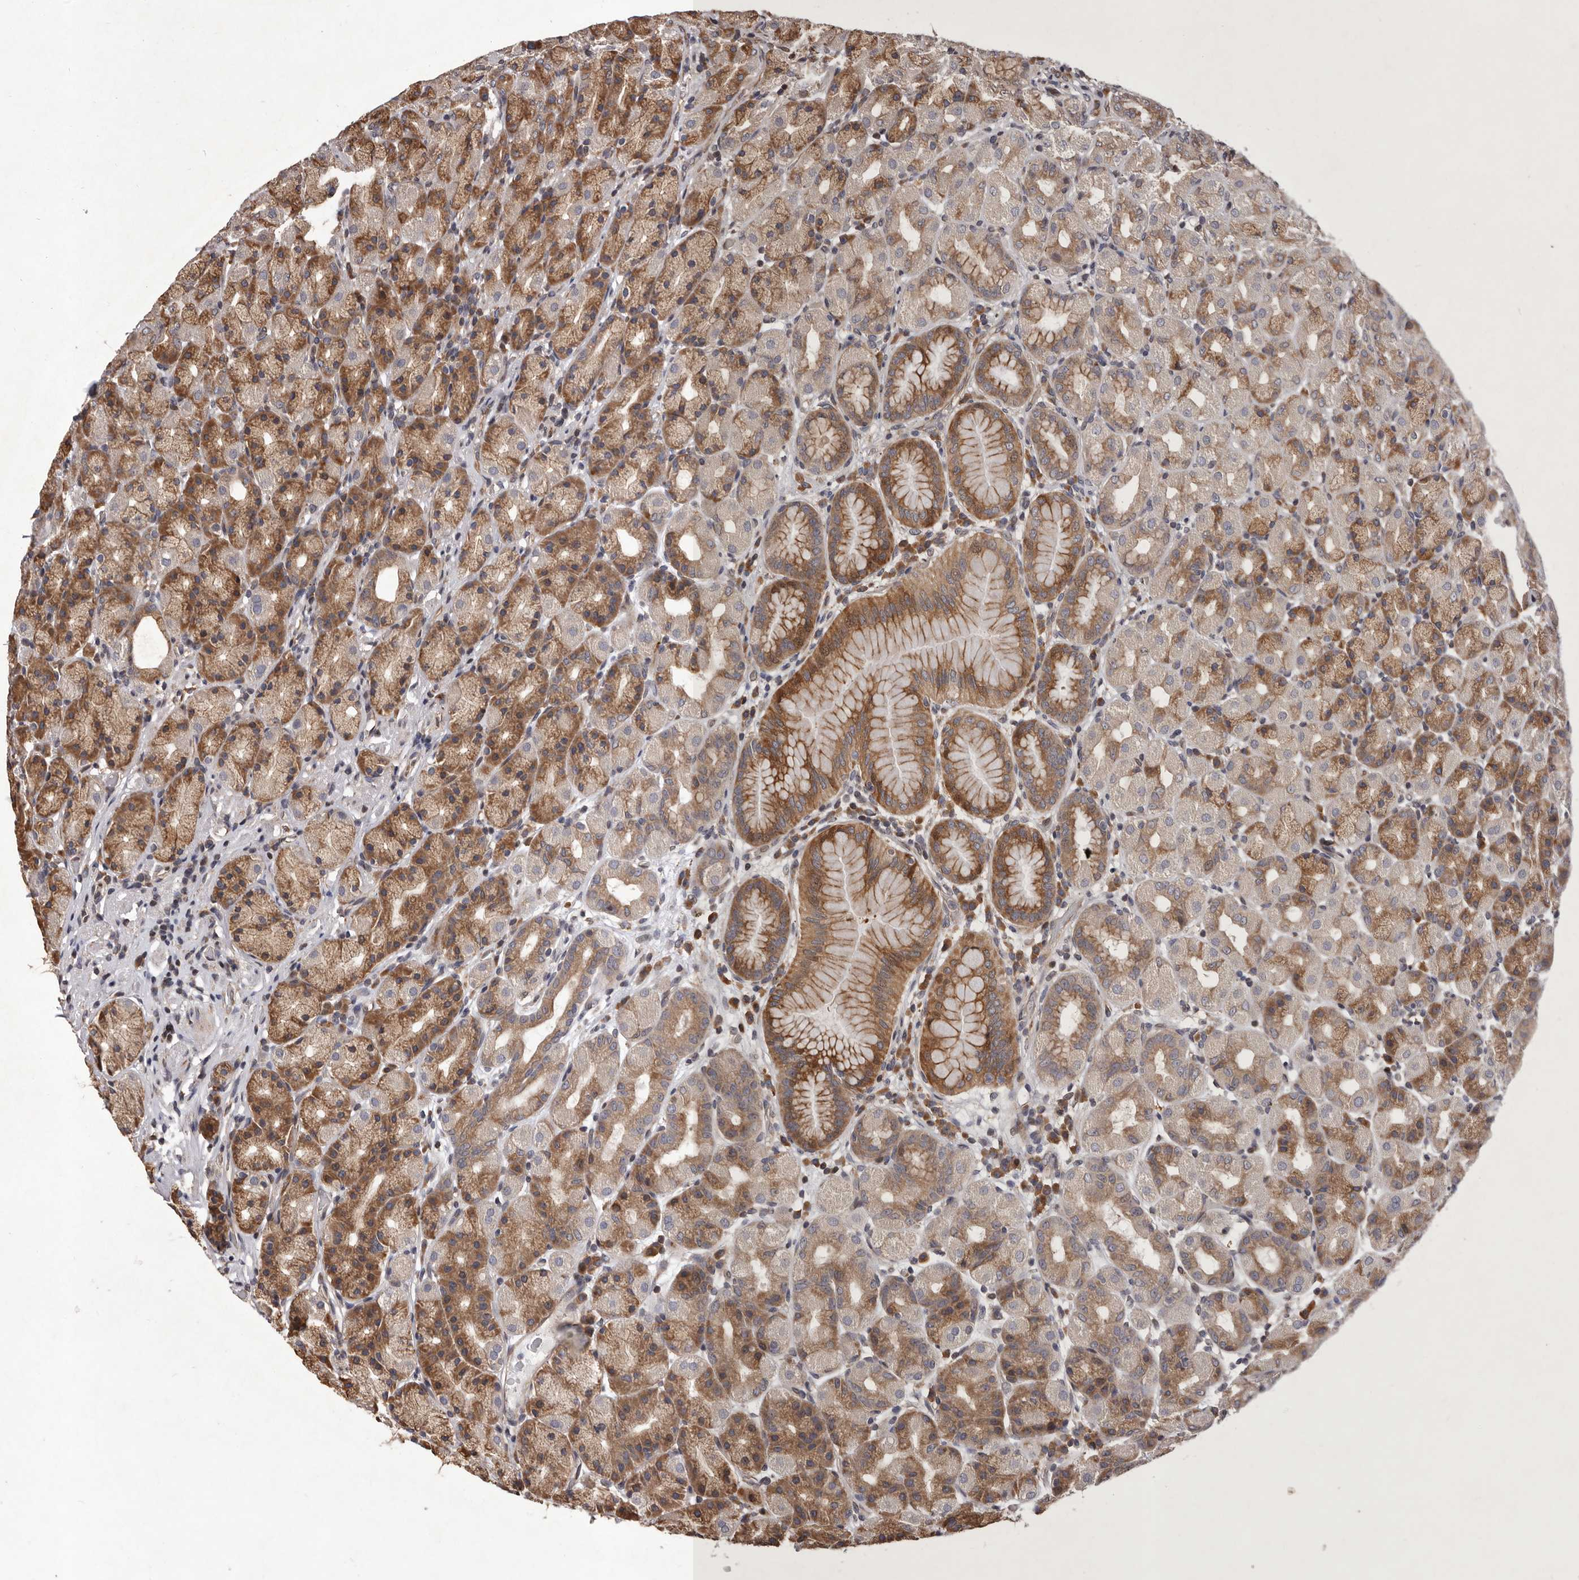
{"staining": {"intensity": "moderate", "quantity": ">75%", "location": "cytoplasmic/membranous"}, "tissue": "stomach", "cell_type": "Glandular cells", "image_type": "normal", "snomed": [{"axis": "morphology", "description": "Normal tissue, NOS"}, {"axis": "topography", "description": "Stomach, upper"}], "caption": "An IHC micrograph of normal tissue is shown. Protein staining in brown highlights moderate cytoplasmic/membranous positivity in stomach within glandular cells.", "gene": "GADD45B", "patient": {"sex": "male", "age": 68}}